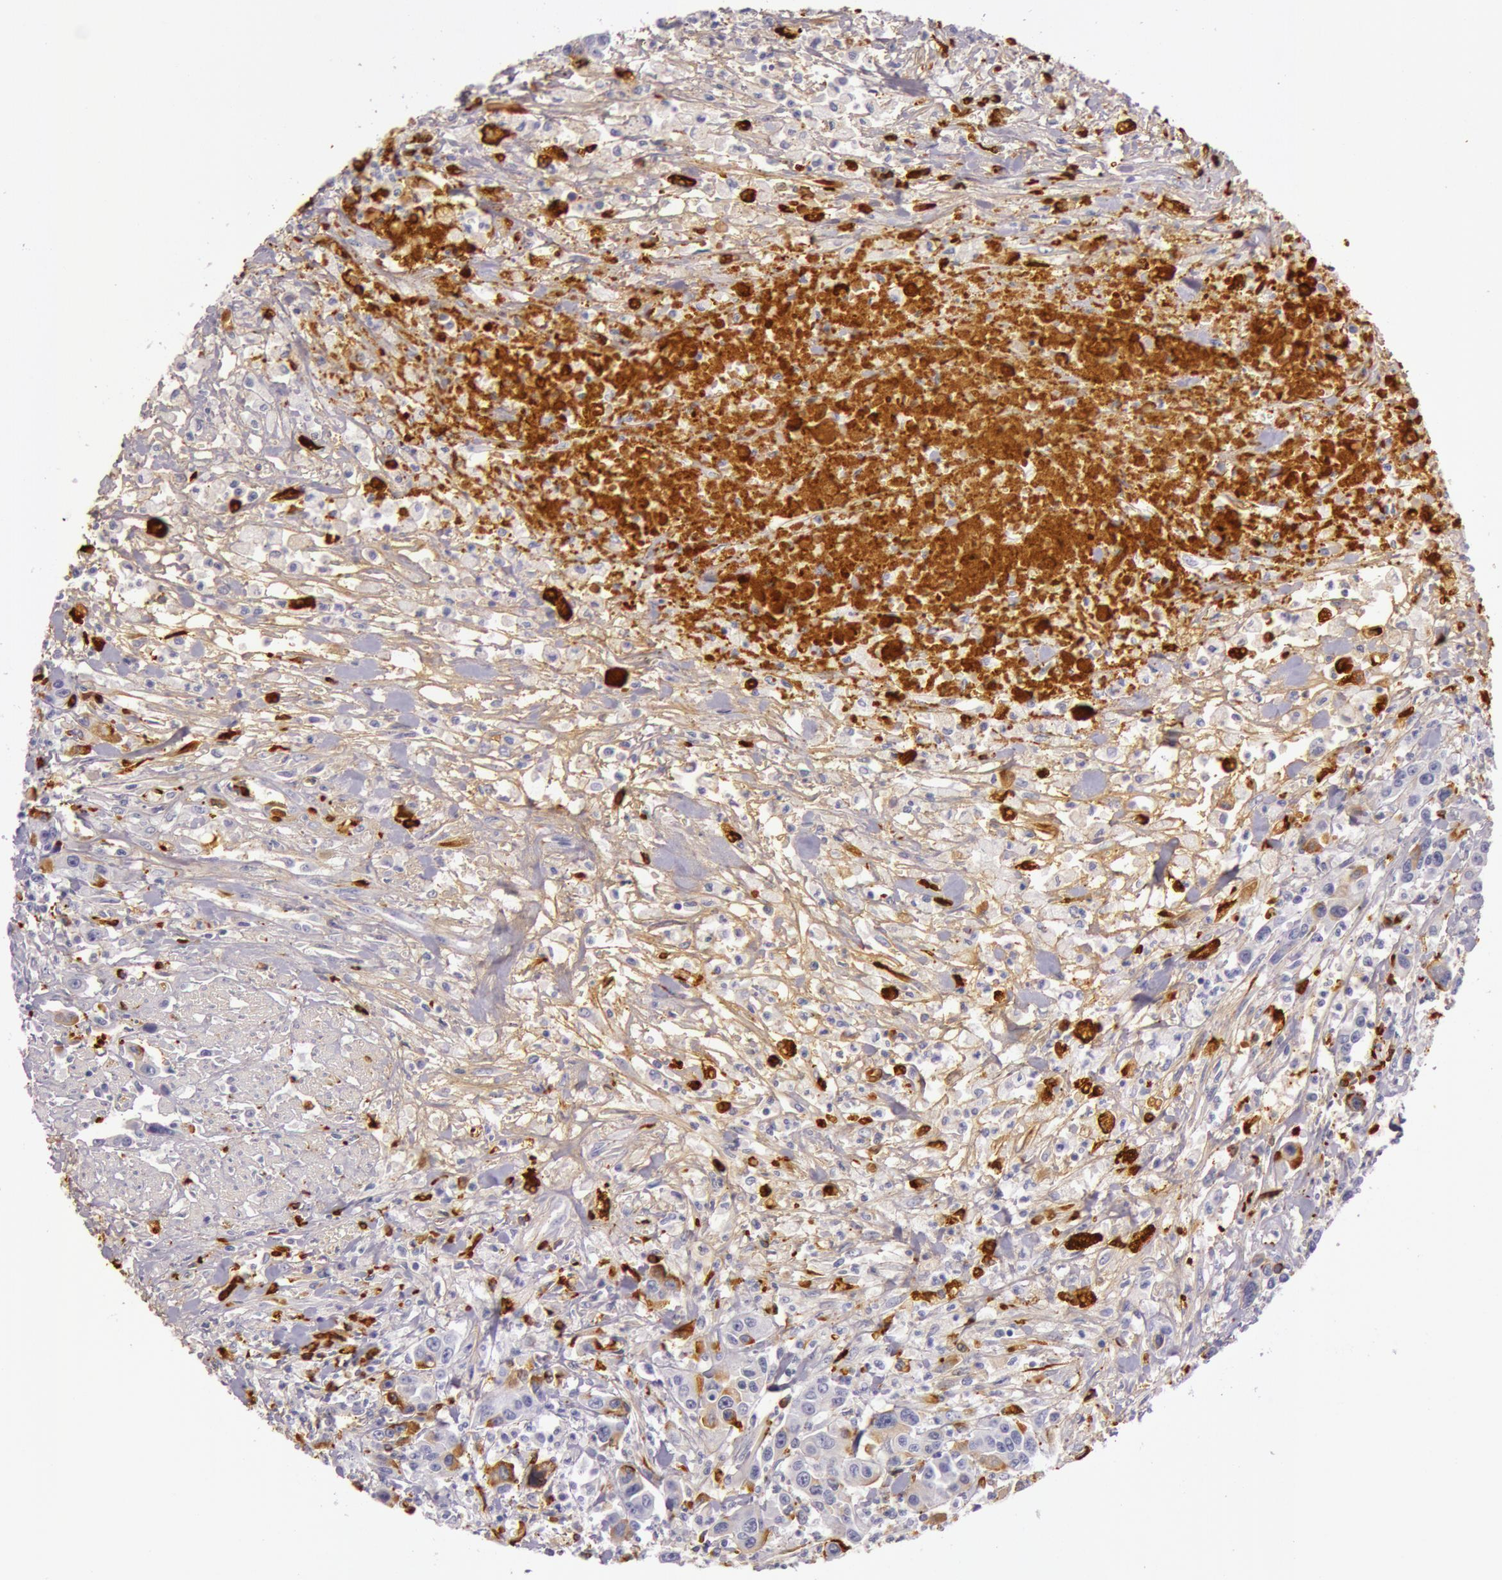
{"staining": {"intensity": "negative", "quantity": "none", "location": "none"}, "tissue": "urothelial cancer", "cell_type": "Tumor cells", "image_type": "cancer", "snomed": [{"axis": "morphology", "description": "Urothelial carcinoma, High grade"}, {"axis": "topography", "description": "Urinary bladder"}], "caption": "IHC micrograph of human high-grade urothelial carcinoma stained for a protein (brown), which shows no staining in tumor cells.", "gene": "C4BPA", "patient": {"sex": "male", "age": 86}}